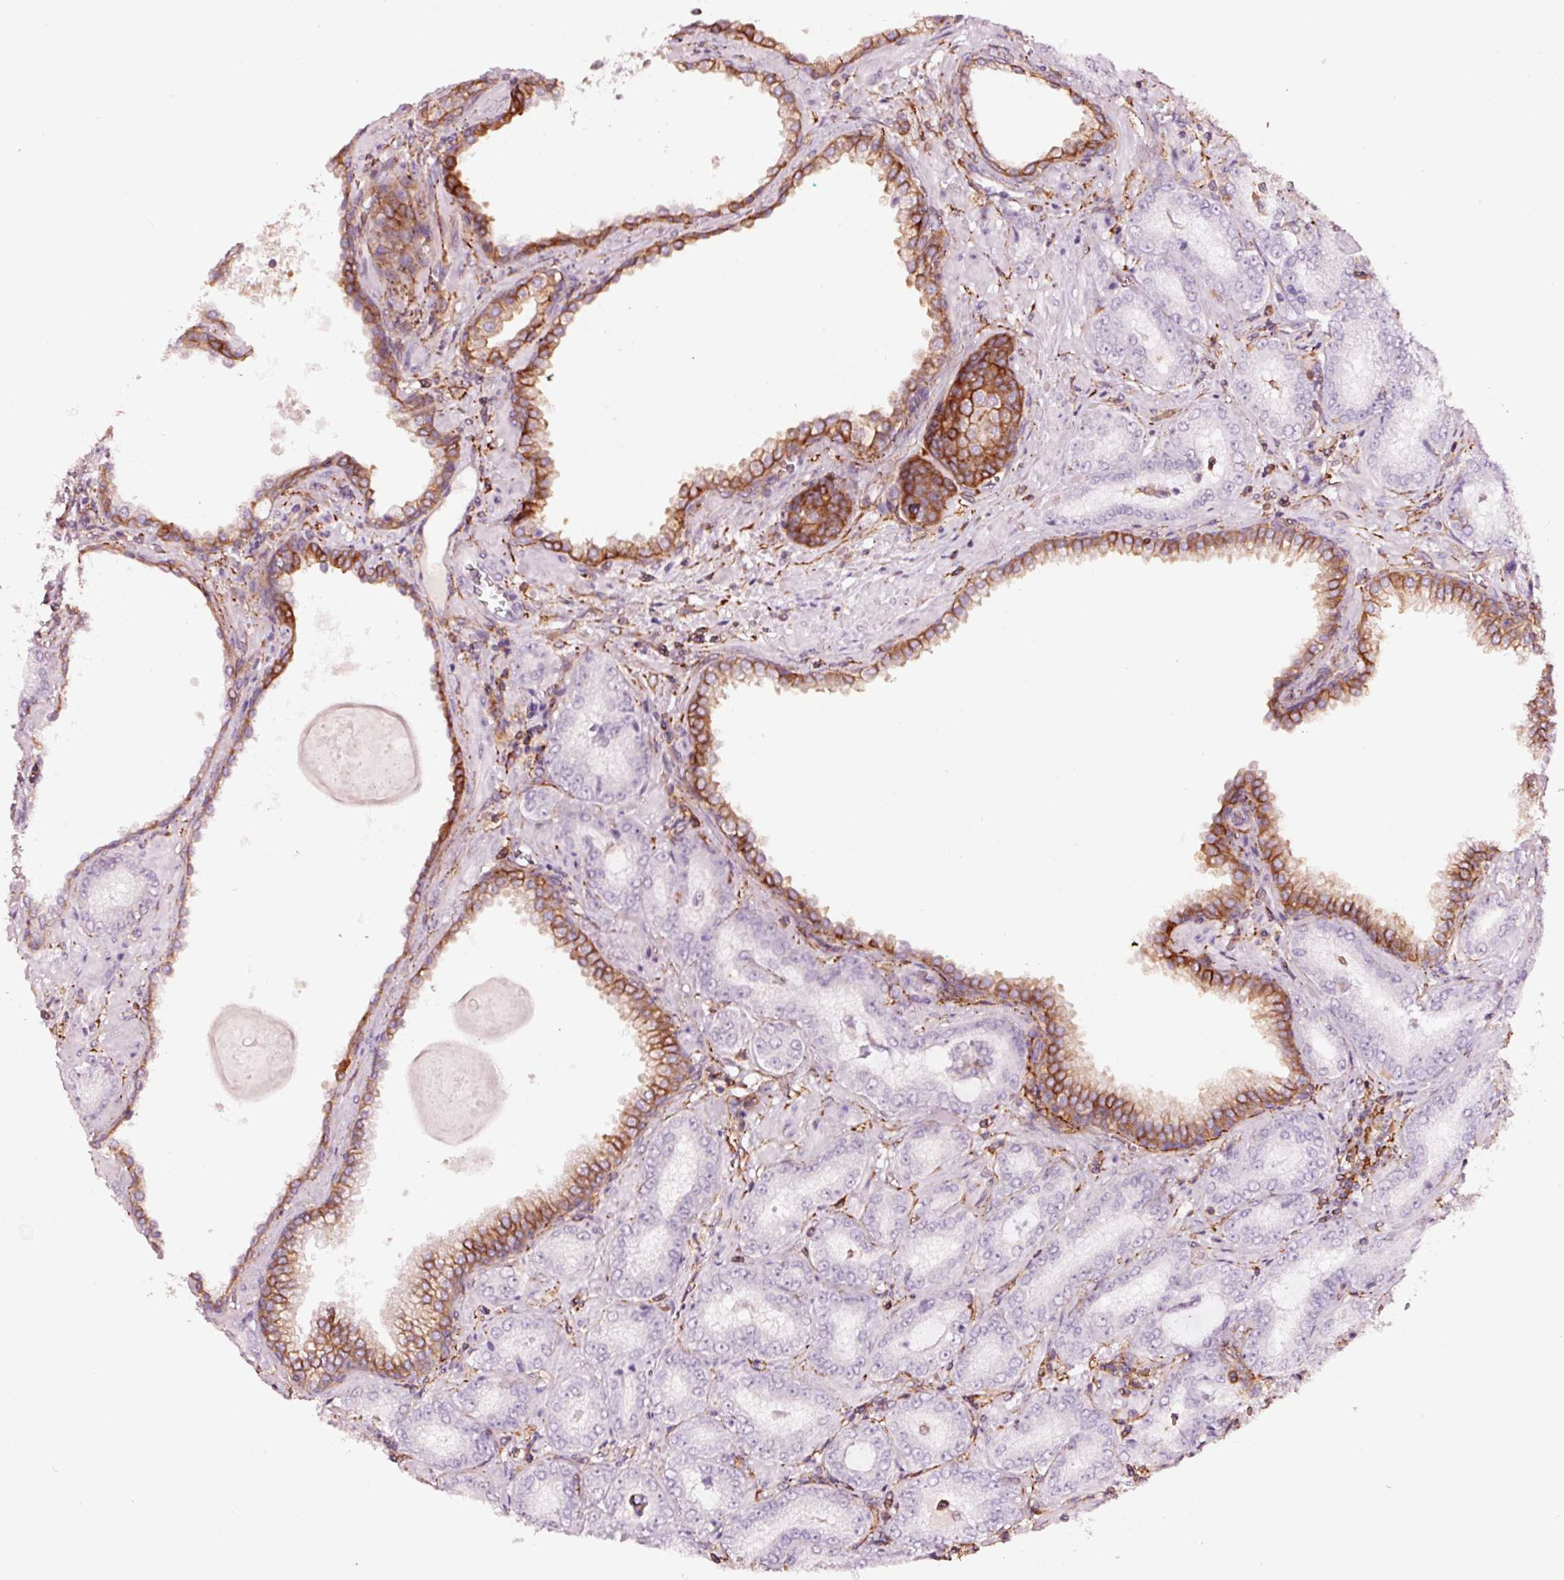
{"staining": {"intensity": "negative", "quantity": "none", "location": "none"}, "tissue": "prostate cancer", "cell_type": "Tumor cells", "image_type": "cancer", "snomed": [{"axis": "morphology", "description": "Adenocarcinoma, High grade"}, {"axis": "topography", "description": "Prostate"}], "caption": "Histopathology image shows no significant protein expression in tumor cells of prostate cancer (adenocarcinoma (high-grade)). Brightfield microscopy of immunohistochemistry stained with DAB (3,3'-diaminobenzidine) (brown) and hematoxylin (blue), captured at high magnification.", "gene": "ADD3", "patient": {"sex": "male", "age": 72}}